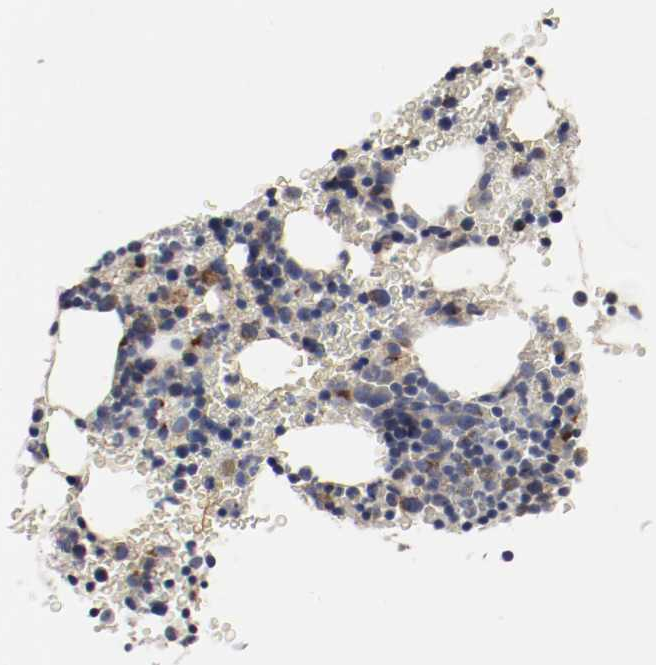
{"staining": {"intensity": "moderate", "quantity": "<25%", "location": "cytoplasmic/membranous"}, "tissue": "bone marrow", "cell_type": "Hematopoietic cells", "image_type": "normal", "snomed": [{"axis": "morphology", "description": "Normal tissue, NOS"}, {"axis": "morphology", "description": "Inflammation, NOS"}, {"axis": "topography", "description": "Bone marrow"}], "caption": "Hematopoietic cells reveal low levels of moderate cytoplasmic/membranous staining in about <25% of cells in benign bone marrow. The staining was performed using DAB (3,3'-diaminobenzidine) to visualize the protein expression in brown, while the nuclei were stained in blue with hematoxylin (Magnification: 20x).", "gene": "AFG3L2", "patient": {"sex": "male", "age": 22}}